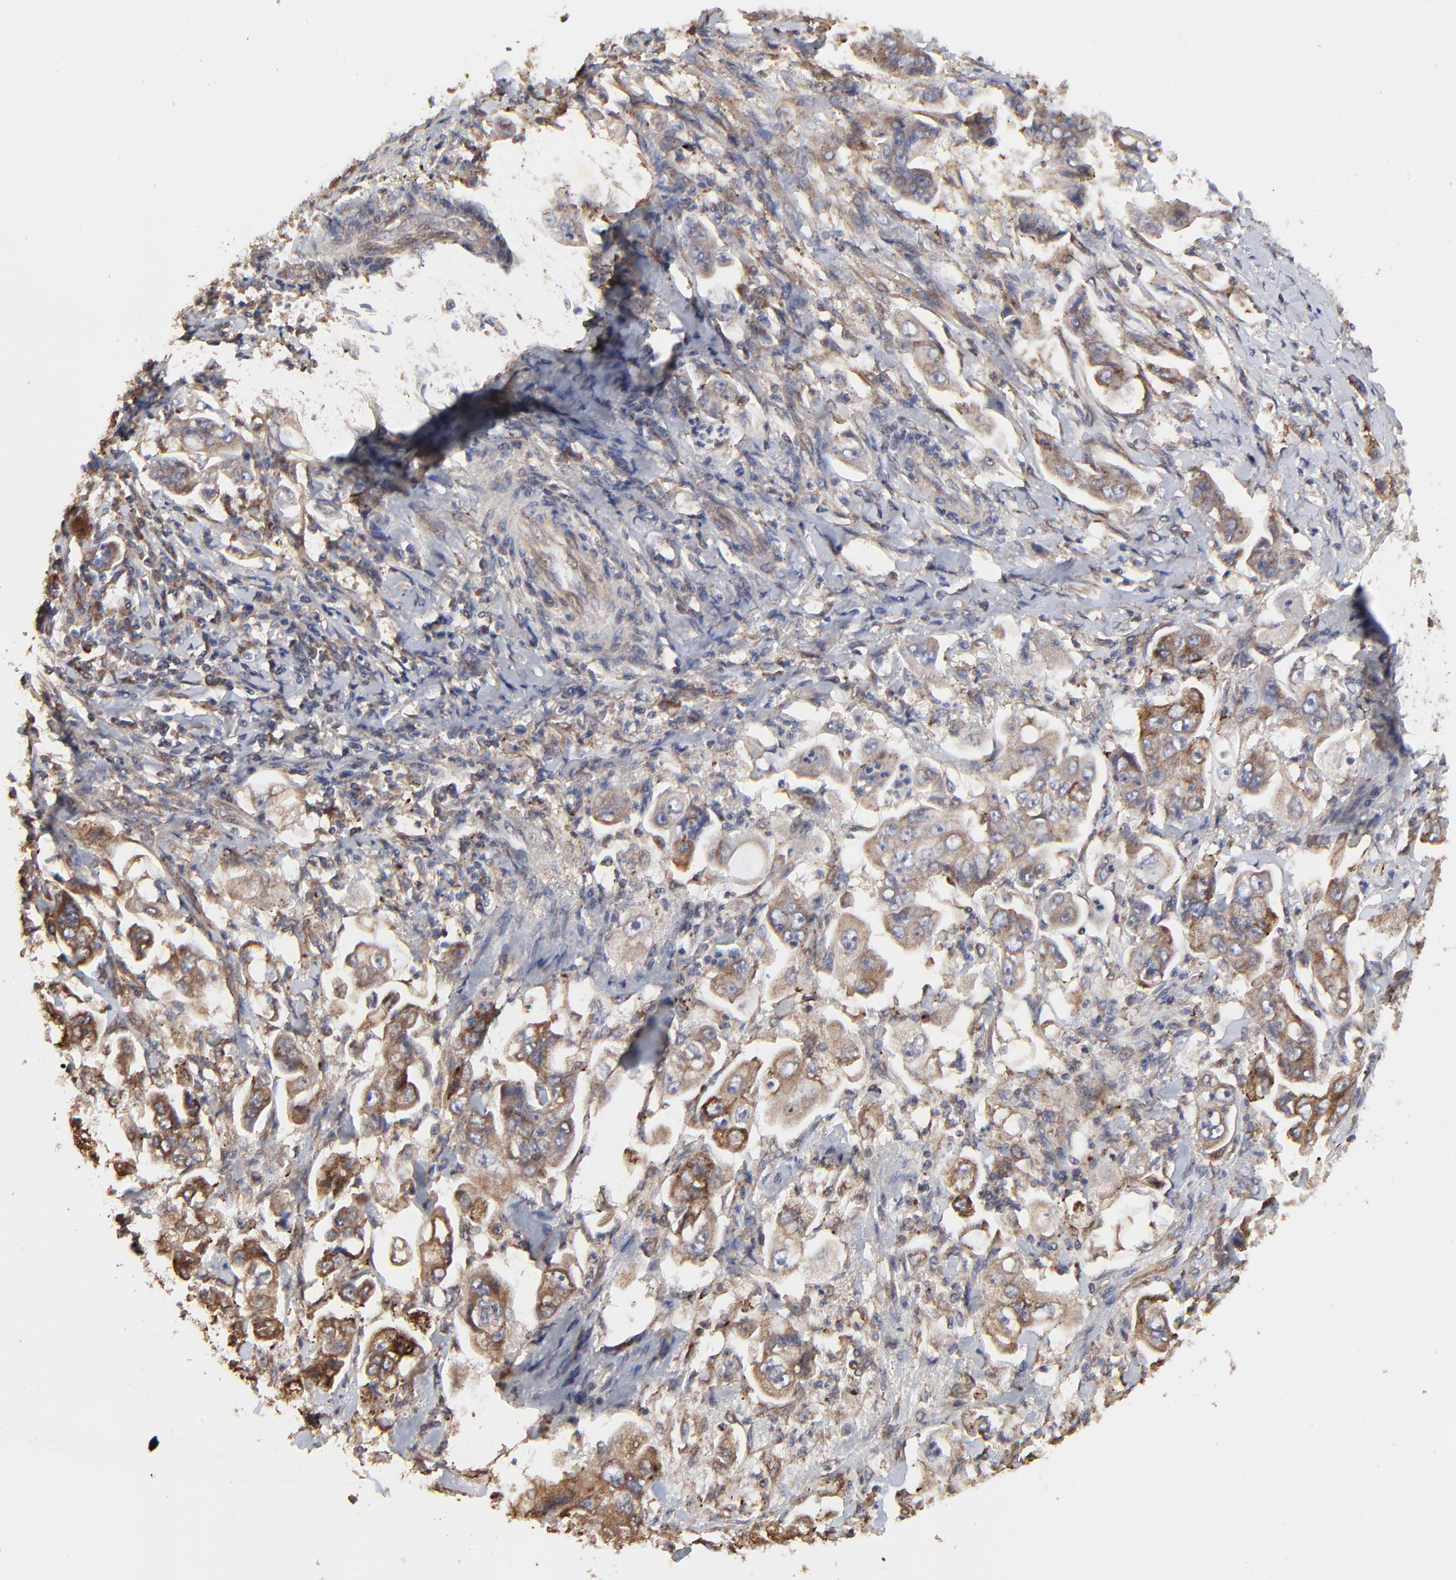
{"staining": {"intensity": "moderate", "quantity": ">75%", "location": "cytoplasmic/membranous"}, "tissue": "stomach cancer", "cell_type": "Tumor cells", "image_type": "cancer", "snomed": [{"axis": "morphology", "description": "Adenocarcinoma, NOS"}, {"axis": "topography", "description": "Stomach"}], "caption": "Stomach cancer stained with DAB (3,3'-diaminobenzidine) IHC demonstrates medium levels of moderate cytoplasmic/membranous staining in about >75% of tumor cells.", "gene": "ELP2", "patient": {"sex": "male", "age": 62}}